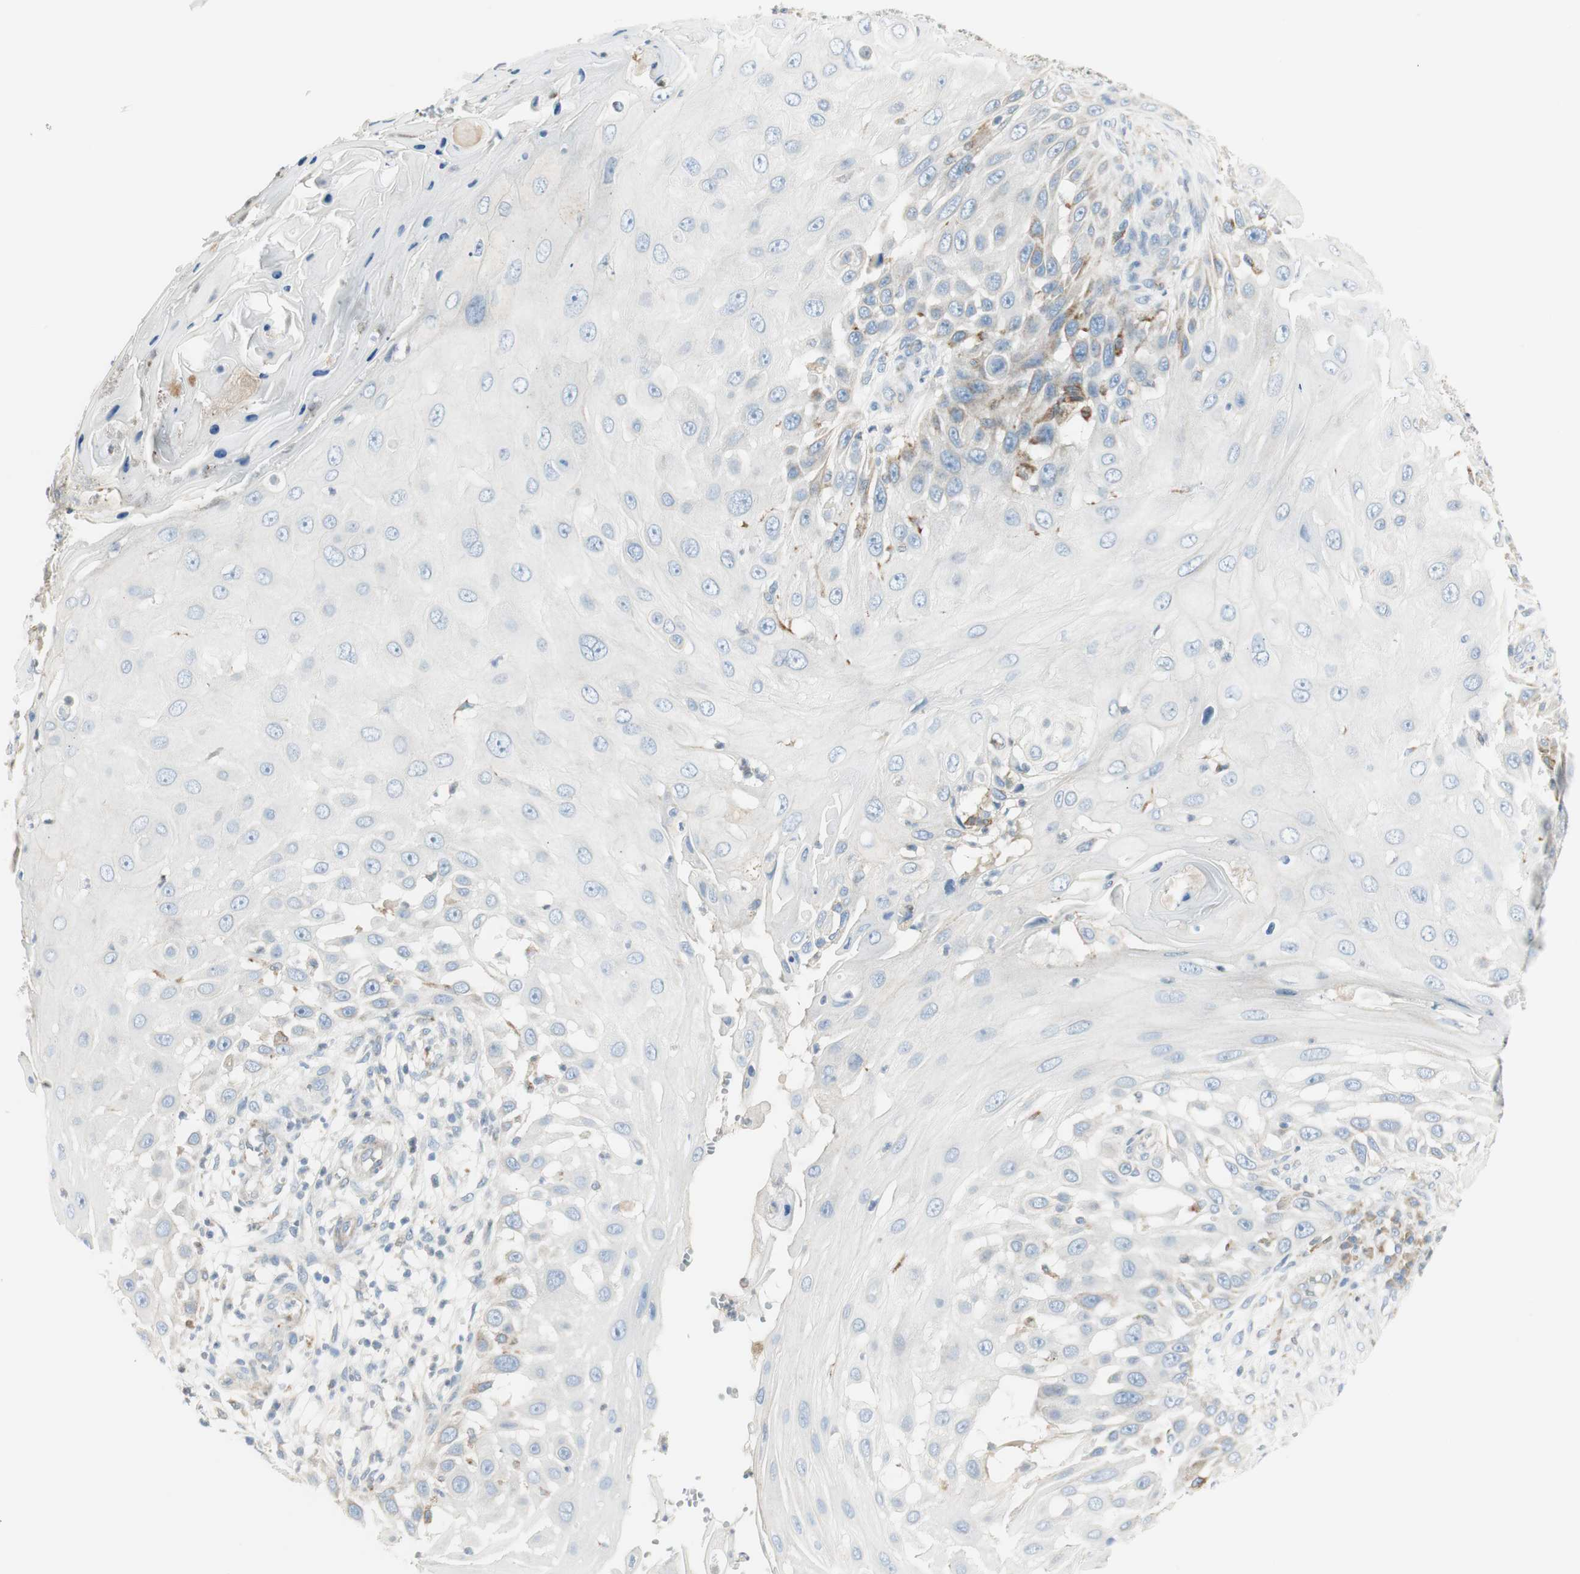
{"staining": {"intensity": "negative", "quantity": "none", "location": "none"}, "tissue": "skin cancer", "cell_type": "Tumor cells", "image_type": "cancer", "snomed": [{"axis": "morphology", "description": "Squamous cell carcinoma, NOS"}, {"axis": "topography", "description": "Skin"}], "caption": "High power microscopy histopathology image of an IHC photomicrograph of squamous cell carcinoma (skin), revealing no significant staining in tumor cells. Nuclei are stained in blue.", "gene": "TNFSF11", "patient": {"sex": "female", "age": 44}}